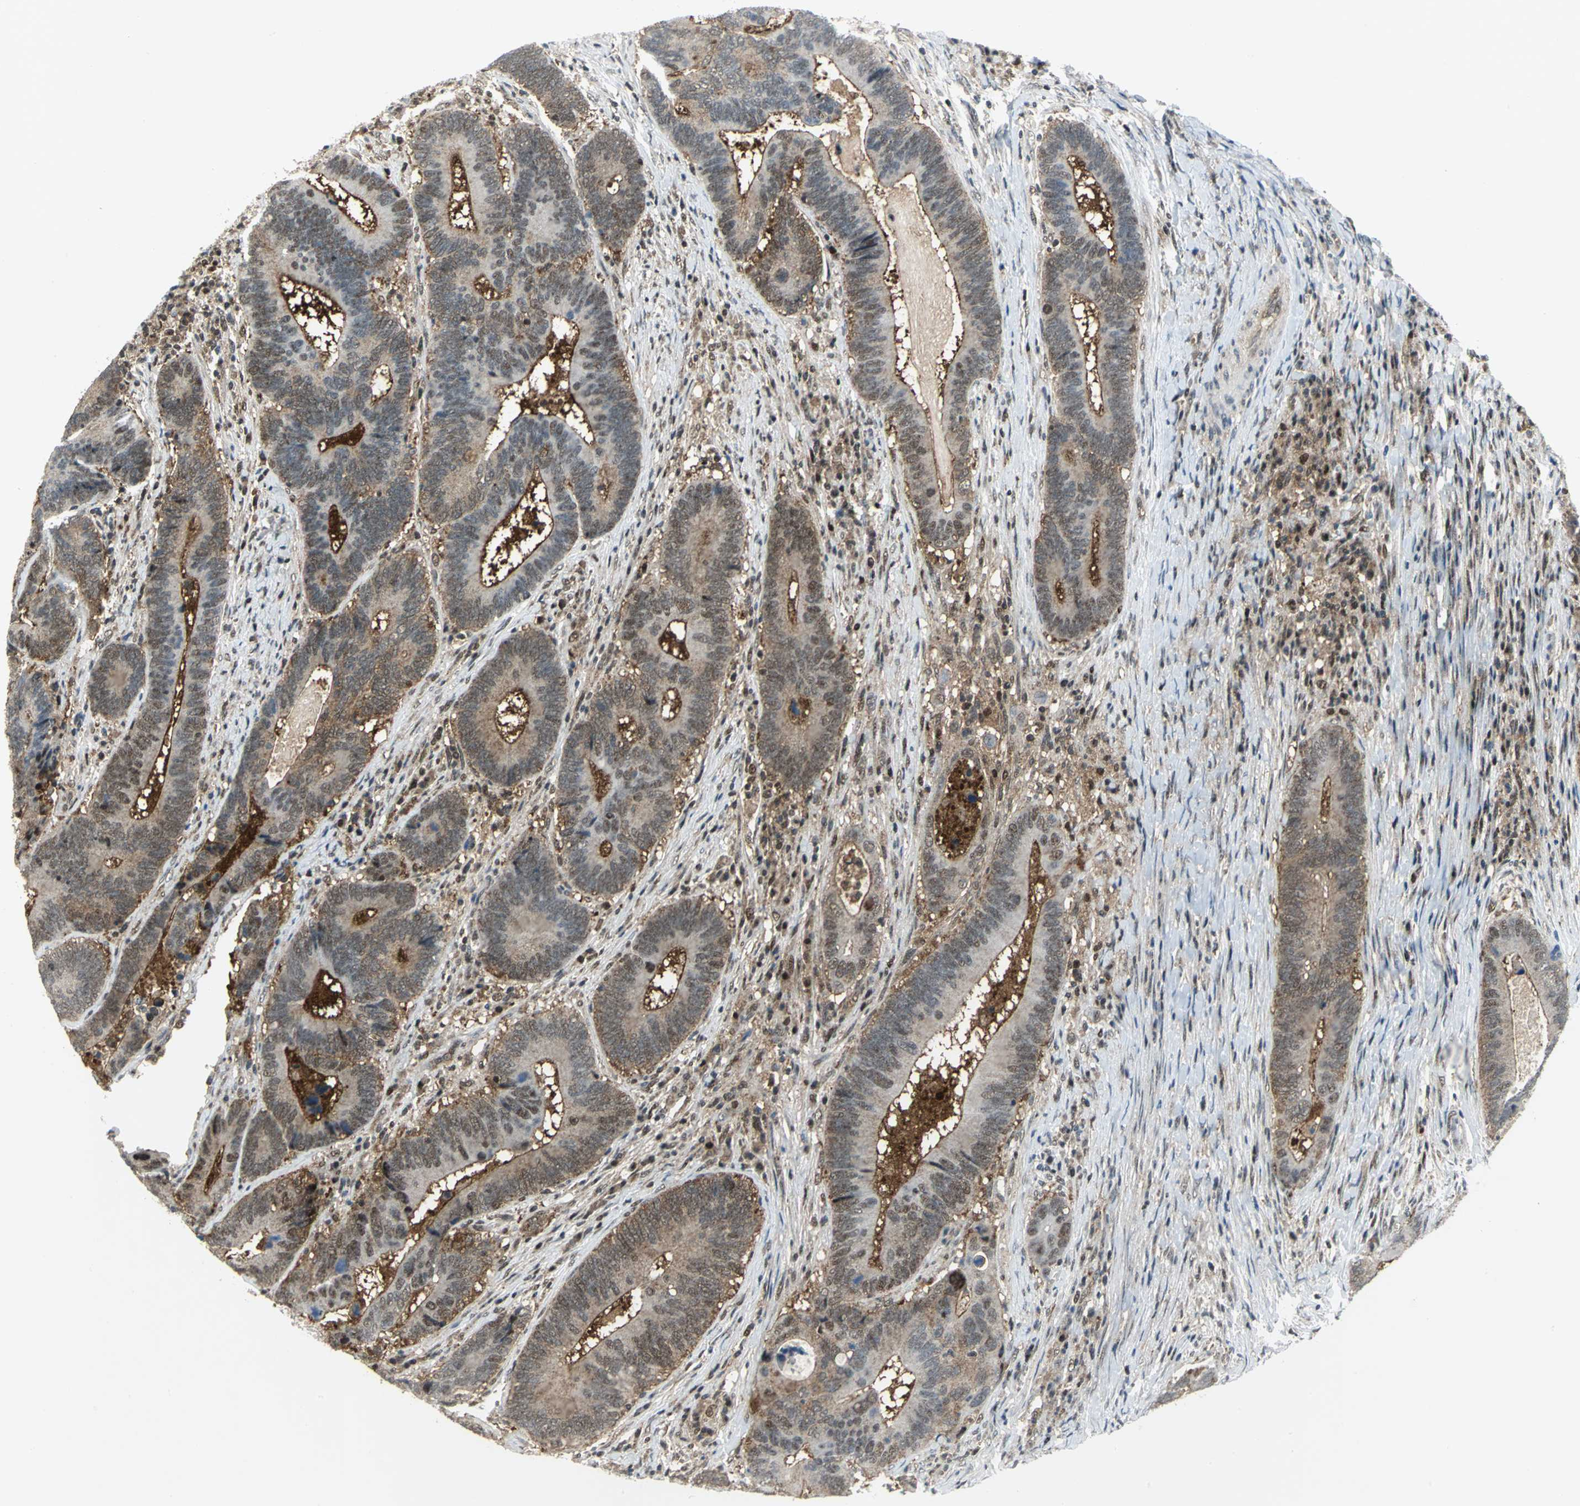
{"staining": {"intensity": "weak", "quantity": ">75%", "location": "cytoplasmic/membranous"}, "tissue": "colorectal cancer", "cell_type": "Tumor cells", "image_type": "cancer", "snomed": [{"axis": "morphology", "description": "Adenocarcinoma, NOS"}, {"axis": "topography", "description": "Colon"}], "caption": "This is an image of IHC staining of colorectal cancer, which shows weak expression in the cytoplasmic/membranous of tumor cells.", "gene": "PSMA4", "patient": {"sex": "female", "age": 78}}